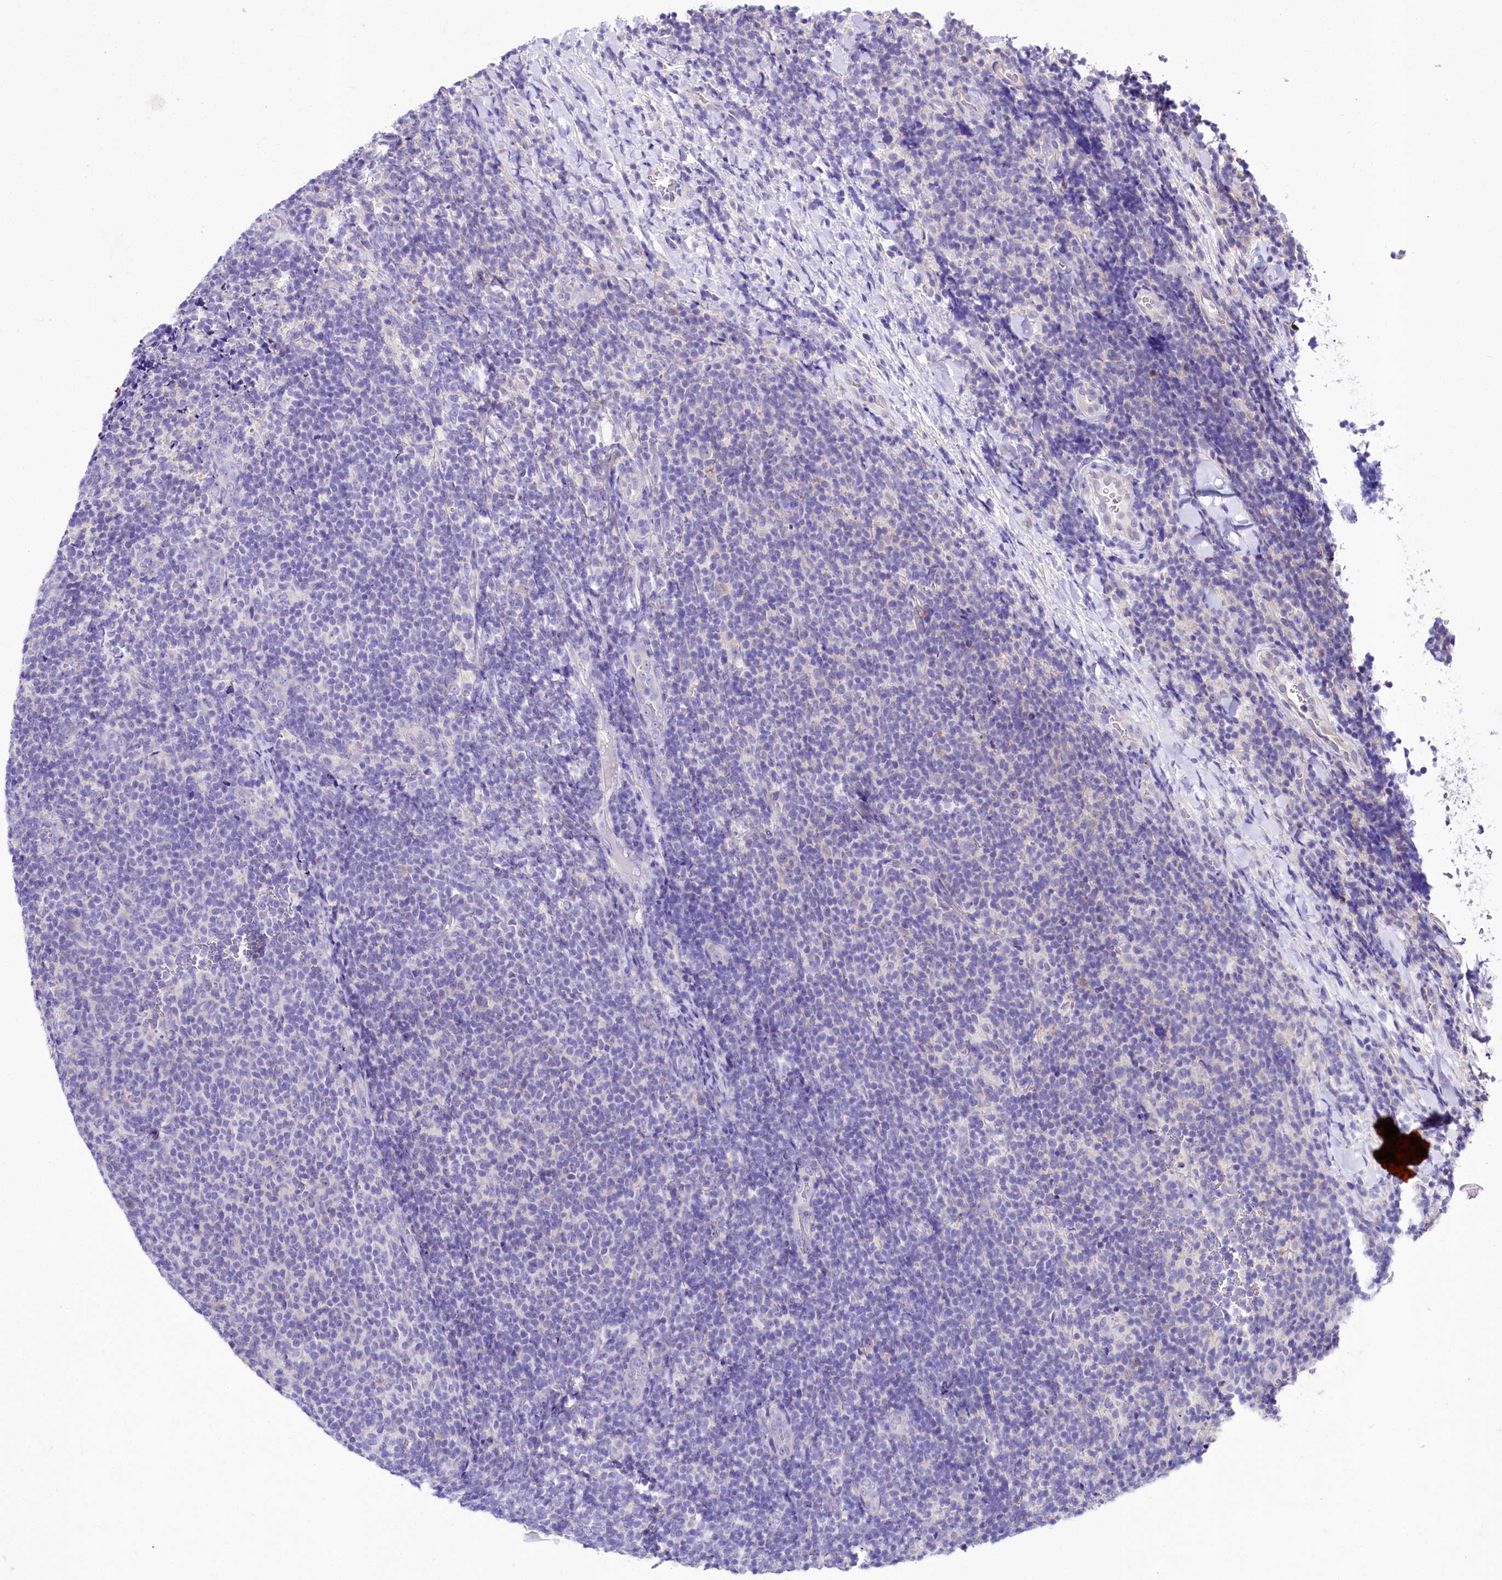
{"staining": {"intensity": "negative", "quantity": "none", "location": "none"}, "tissue": "lymphoma", "cell_type": "Tumor cells", "image_type": "cancer", "snomed": [{"axis": "morphology", "description": "Malignant lymphoma, non-Hodgkin's type, Low grade"}, {"axis": "topography", "description": "Lymph node"}], "caption": "Histopathology image shows no significant protein expression in tumor cells of low-grade malignant lymphoma, non-Hodgkin's type. (Brightfield microscopy of DAB IHC at high magnification).", "gene": "ABHD5", "patient": {"sex": "male", "age": 66}}